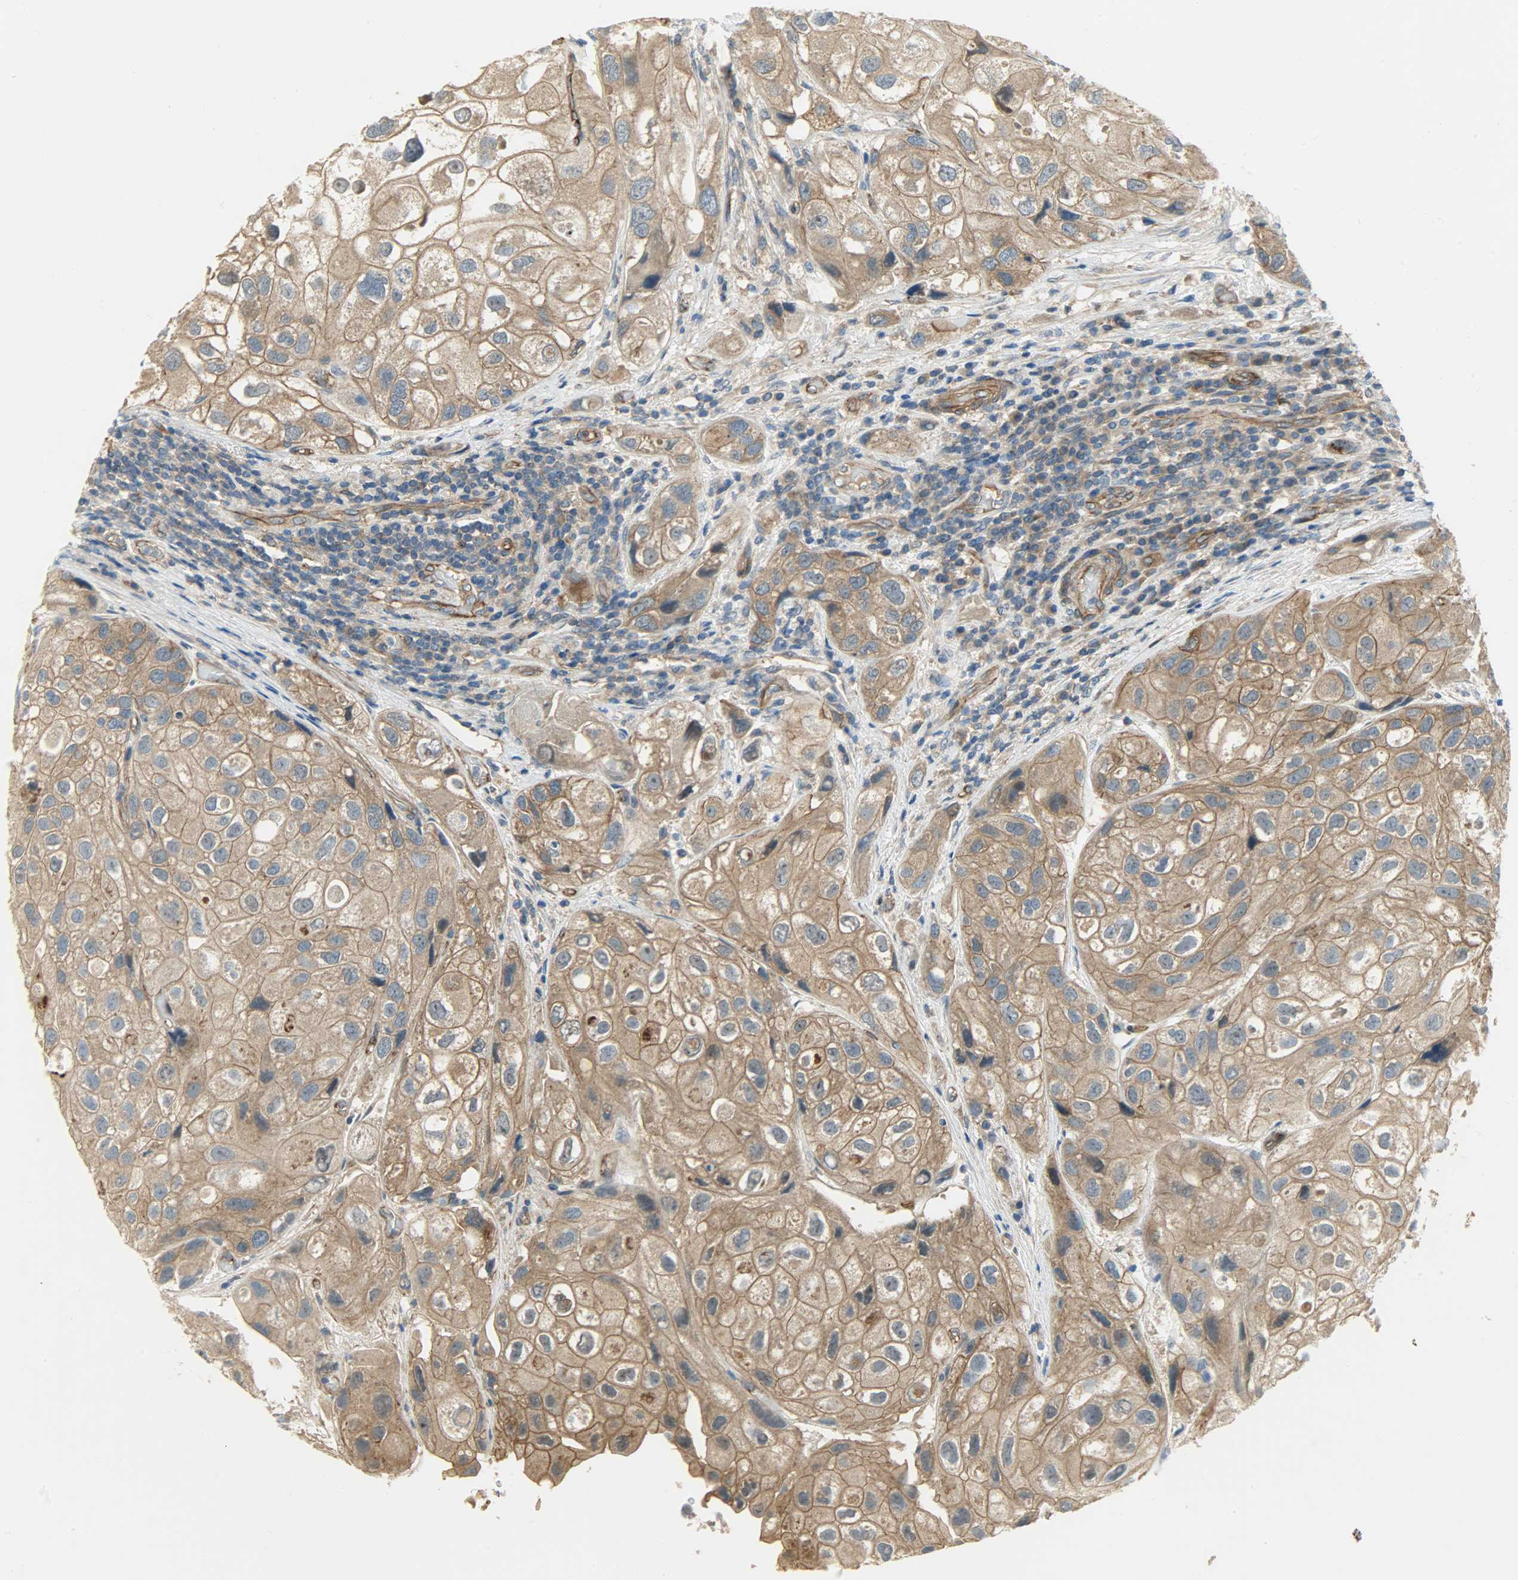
{"staining": {"intensity": "moderate", "quantity": ">75%", "location": "cytoplasmic/membranous"}, "tissue": "urothelial cancer", "cell_type": "Tumor cells", "image_type": "cancer", "snomed": [{"axis": "morphology", "description": "Urothelial carcinoma, High grade"}, {"axis": "topography", "description": "Urinary bladder"}], "caption": "Immunohistochemical staining of human urothelial carcinoma (high-grade) exhibits moderate cytoplasmic/membranous protein staining in approximately >75% of tumor cells.", "gene": "KIAA1217", "patient": {"sex": "female", "age": 64}}